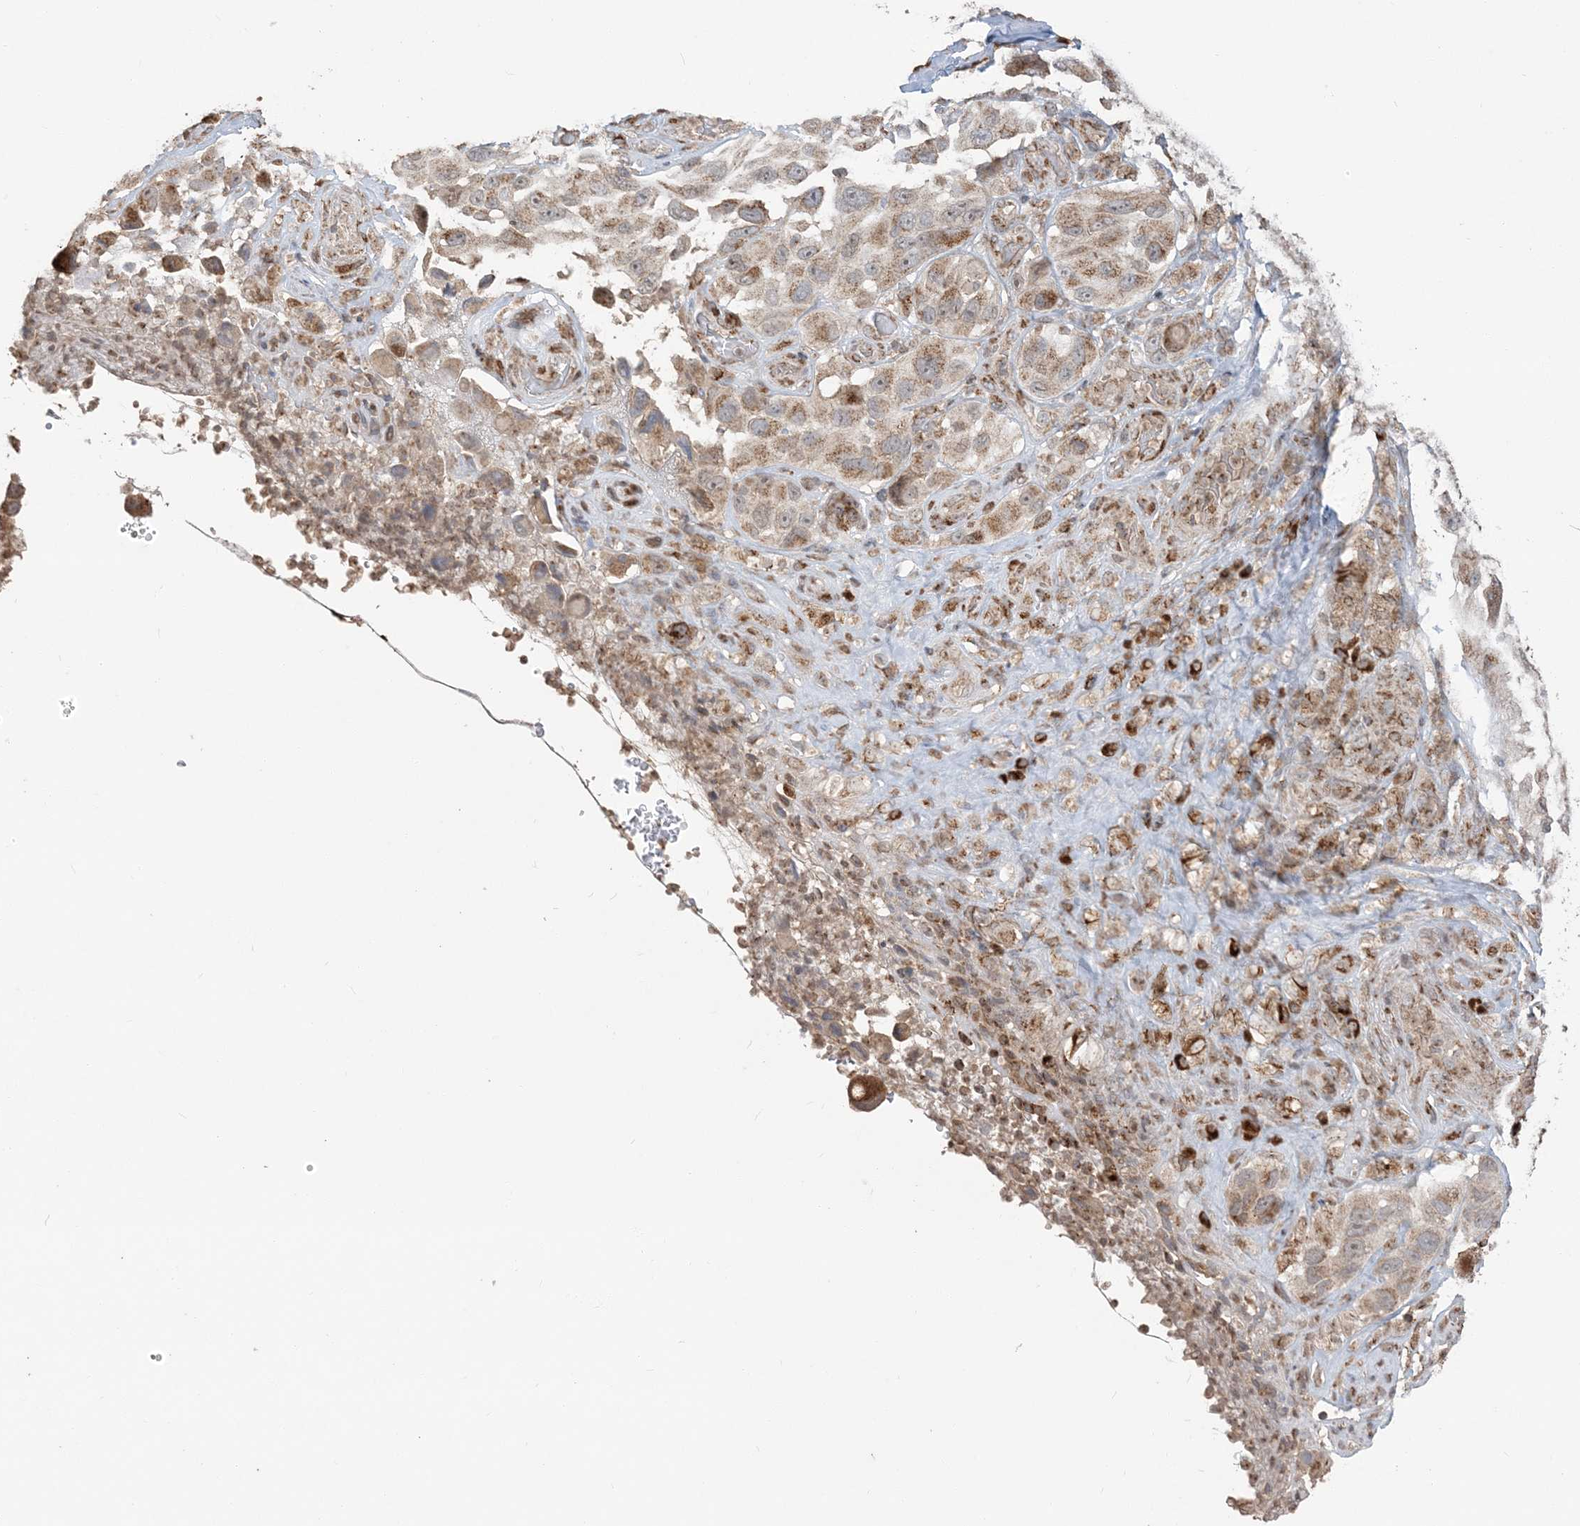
{"staining": {"intensity": "weak", "quantity": "25%-75%", "location": "cytoplasmic/membranous"}, "tissue": "melanoma", "cell_type": "Tumor cells", "image_type": "cancer", "snomed": [{"axis": "morphology", "description": "Malignant melanoma, NOS"}, {"axis": "topography", "description": "Skin"}], "caption": "IHC (DAB (3,3'-diaminobenzidine)) staining of melanoma displays weak cytoplasmic/membranous protein expression in approximately 25%-75% of tumor cells.", "gene": "RER1", "patient": {"sex": "female", "age": 73}}